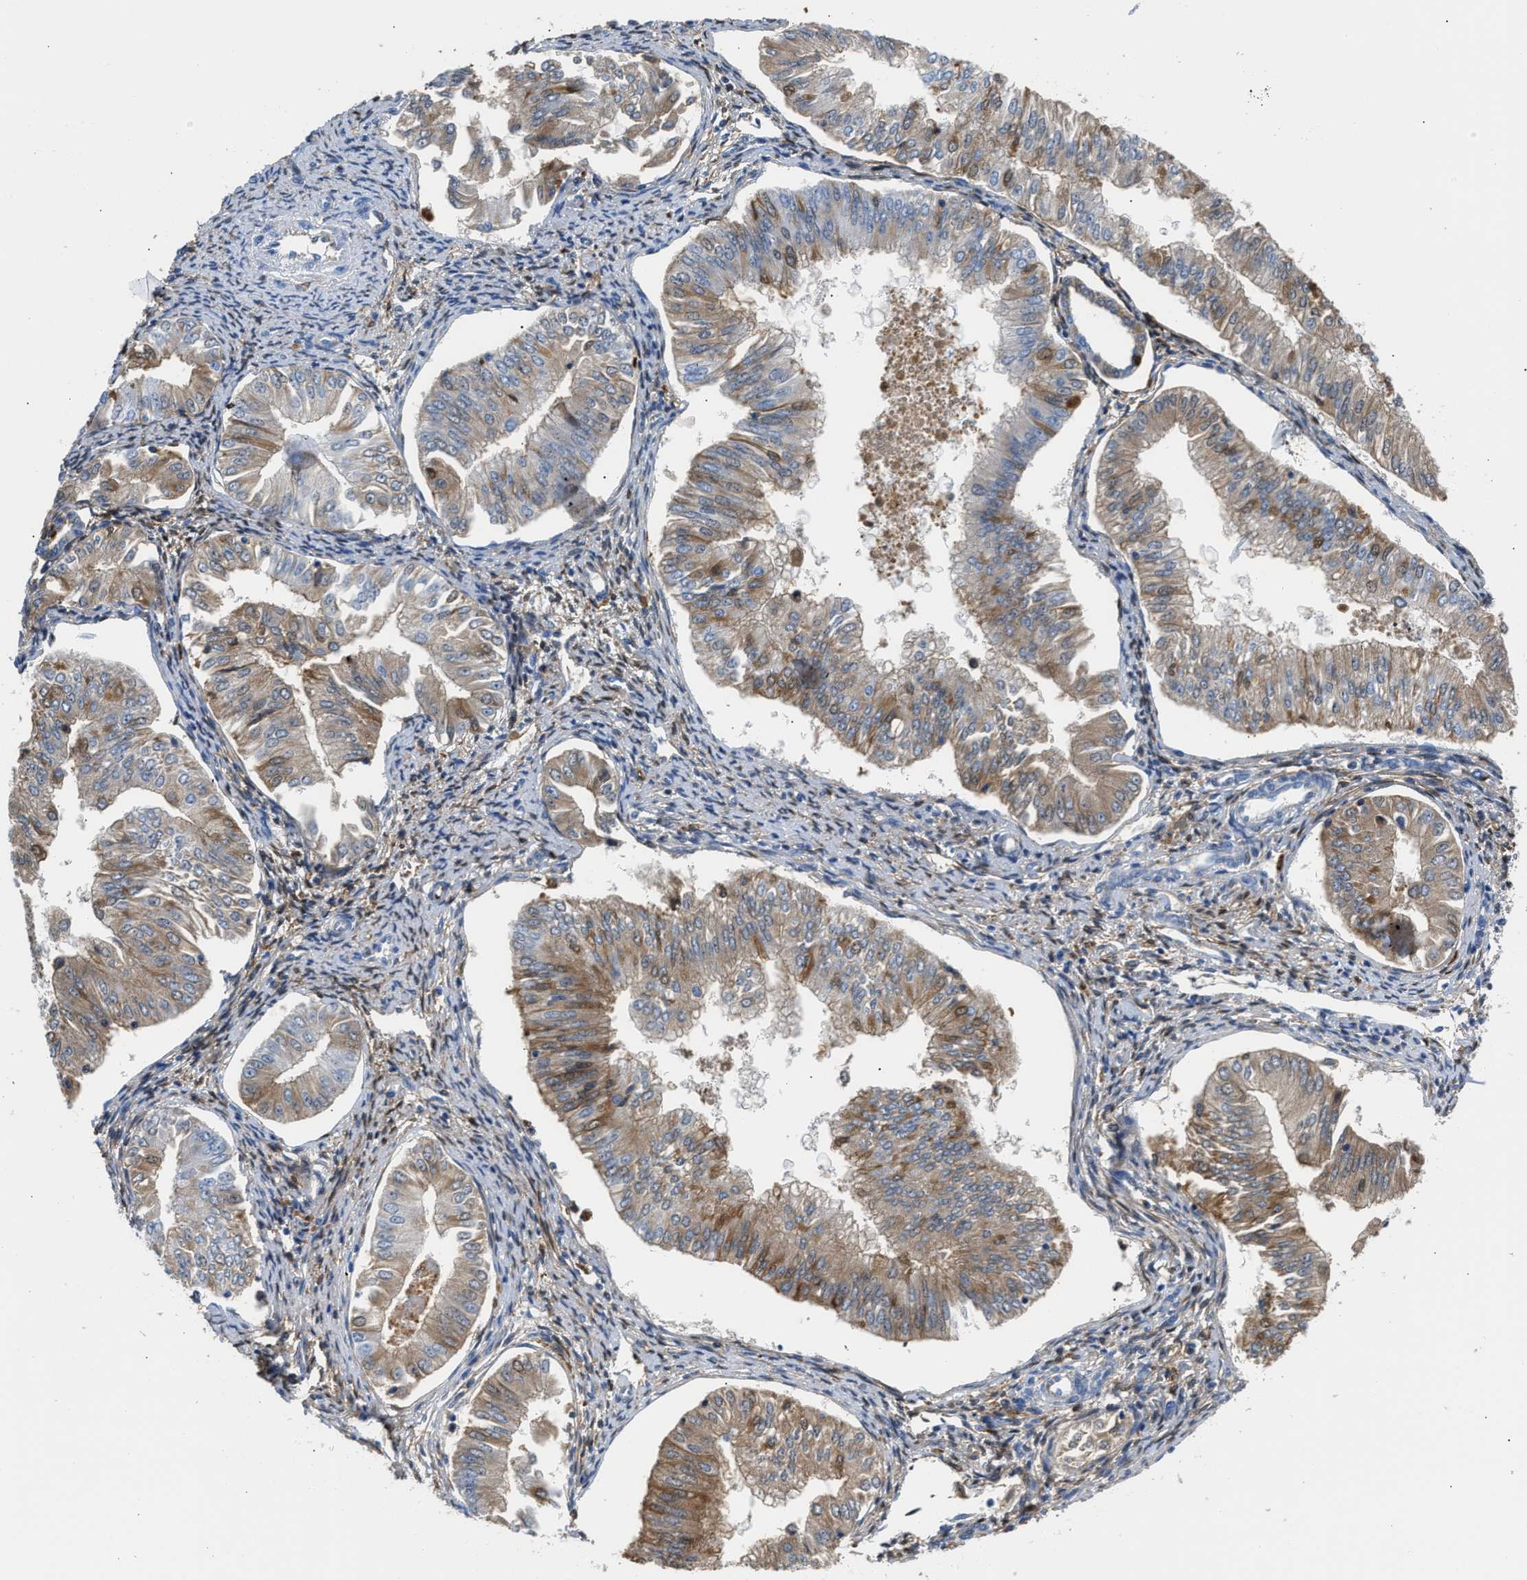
{"staining": {"intensity": "moderate", "quantity": ">75%", "location": "cytoplasmic/membranous"}, "tissue": "endometrial cancer", "cell_type": "Tumor cells", "image_type": "cancer", "snomed": [{"axis": "morphology", "description": "Normal tissue, NOS"}, {"axis": "morphology", "description": "Adenocarcinoma, NOS"}, {"axis": "topography", "description": "Endometrium"}], "caption": "Protein analysis of adenocarcinoma (endometrial) tissue exhibits moderate cytoplasmic/membranous positivity in about >75% of tumor cells.", "gene": "GC", "patient": {"sex": "female", "age": 53}}